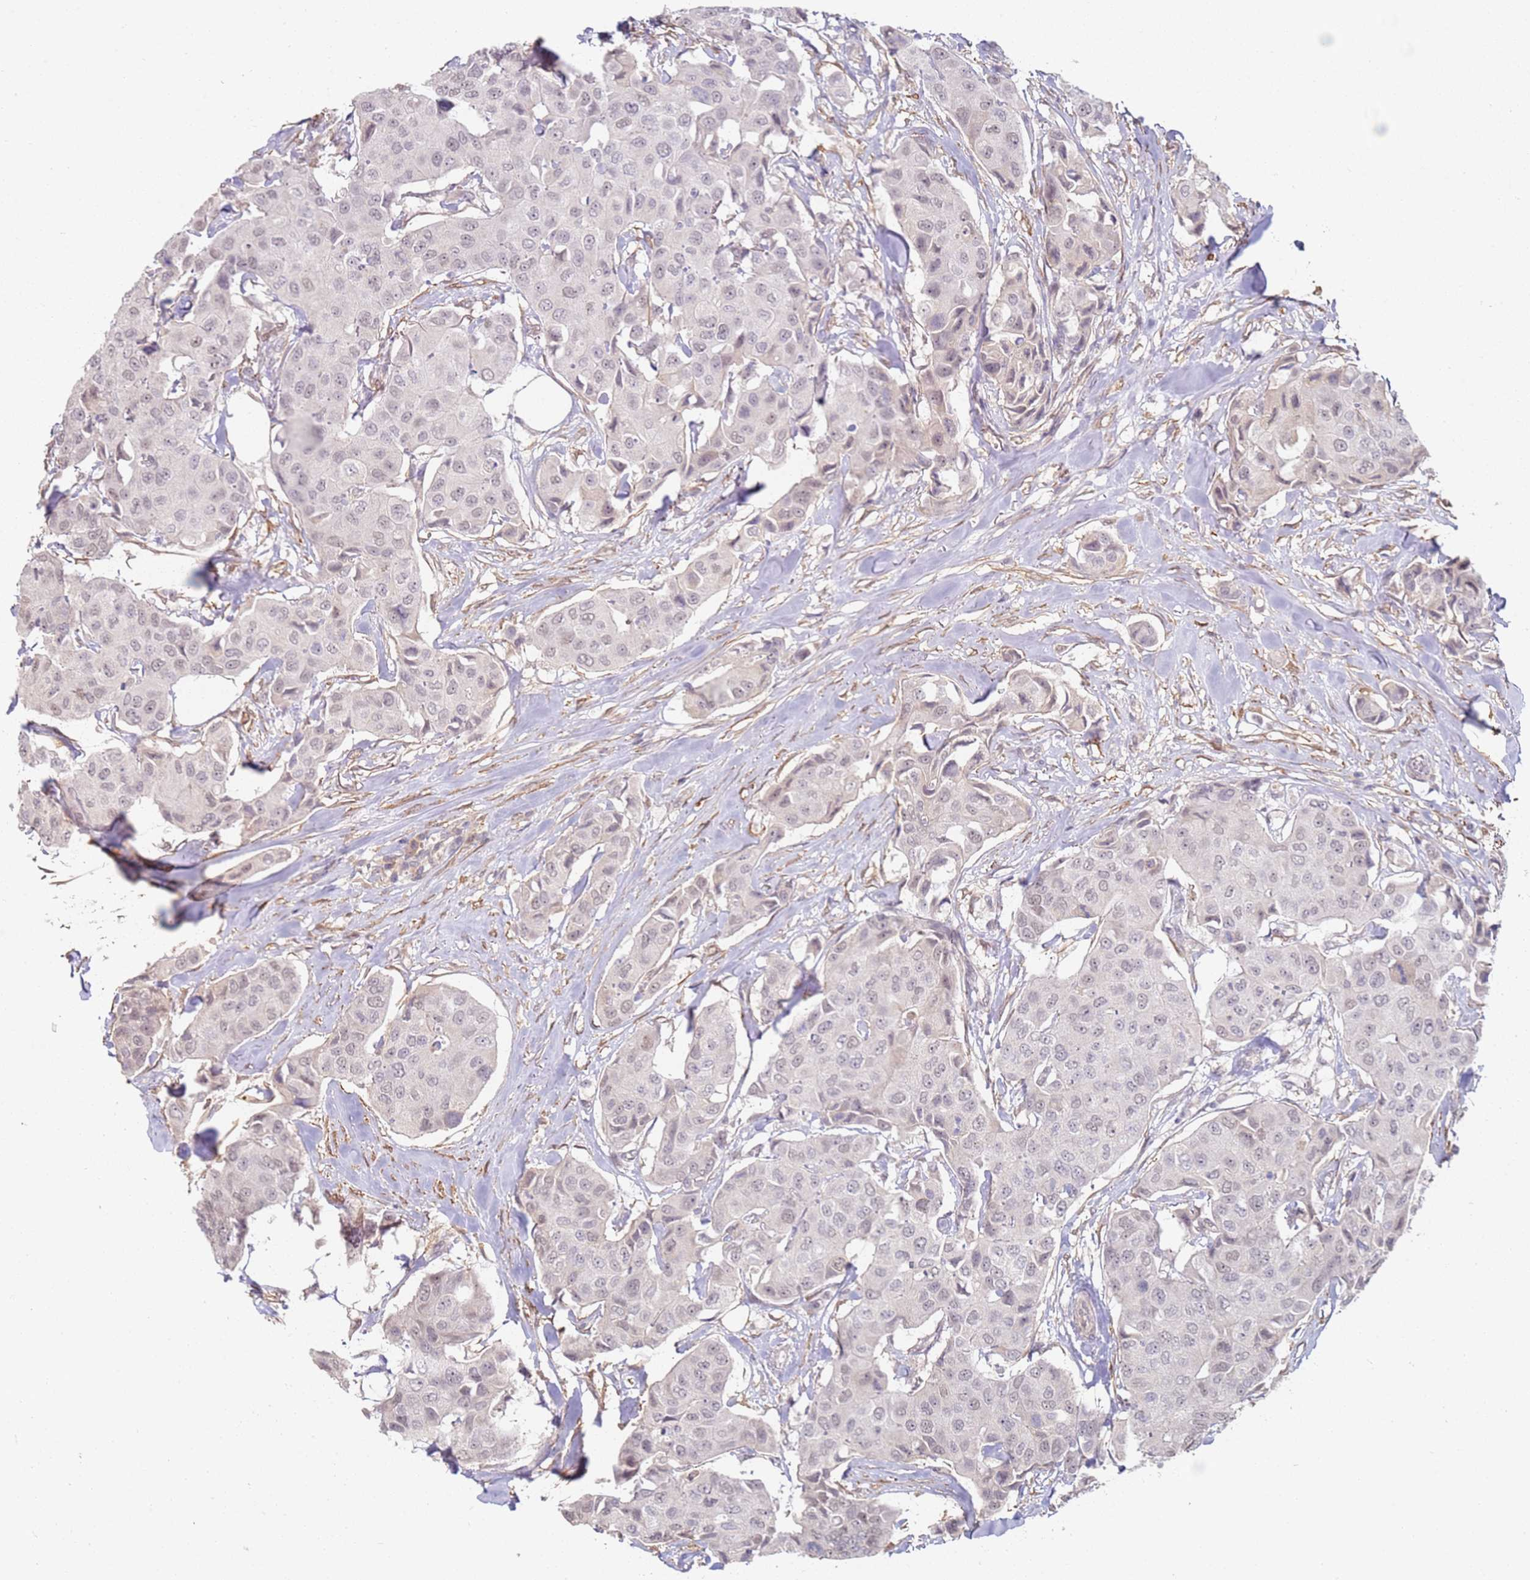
{"staining": {"intensity": "weak", "quantity": "<25%", "location": "nuclear"}, "tissue": "breast cancer", "cell_type": "Tumor cells", "image_type": "cancer", "snomed": [{"axis": "morphology", "description": "Duct carcinoma"}, {"axis": "topography", "description": "Breast"}], "caption": "Tumor cells are negative for protein expression in human breast cancer (intraductal carcinoma). Brightfield microscopy of immunohistochemistry stained with DAB (3,3'-diaminobenzidine) (brown) and hematoxylin (blue), captured at high magnification.", "gene": "WDR93", "patient": {"sex": "female", "age": 80}}